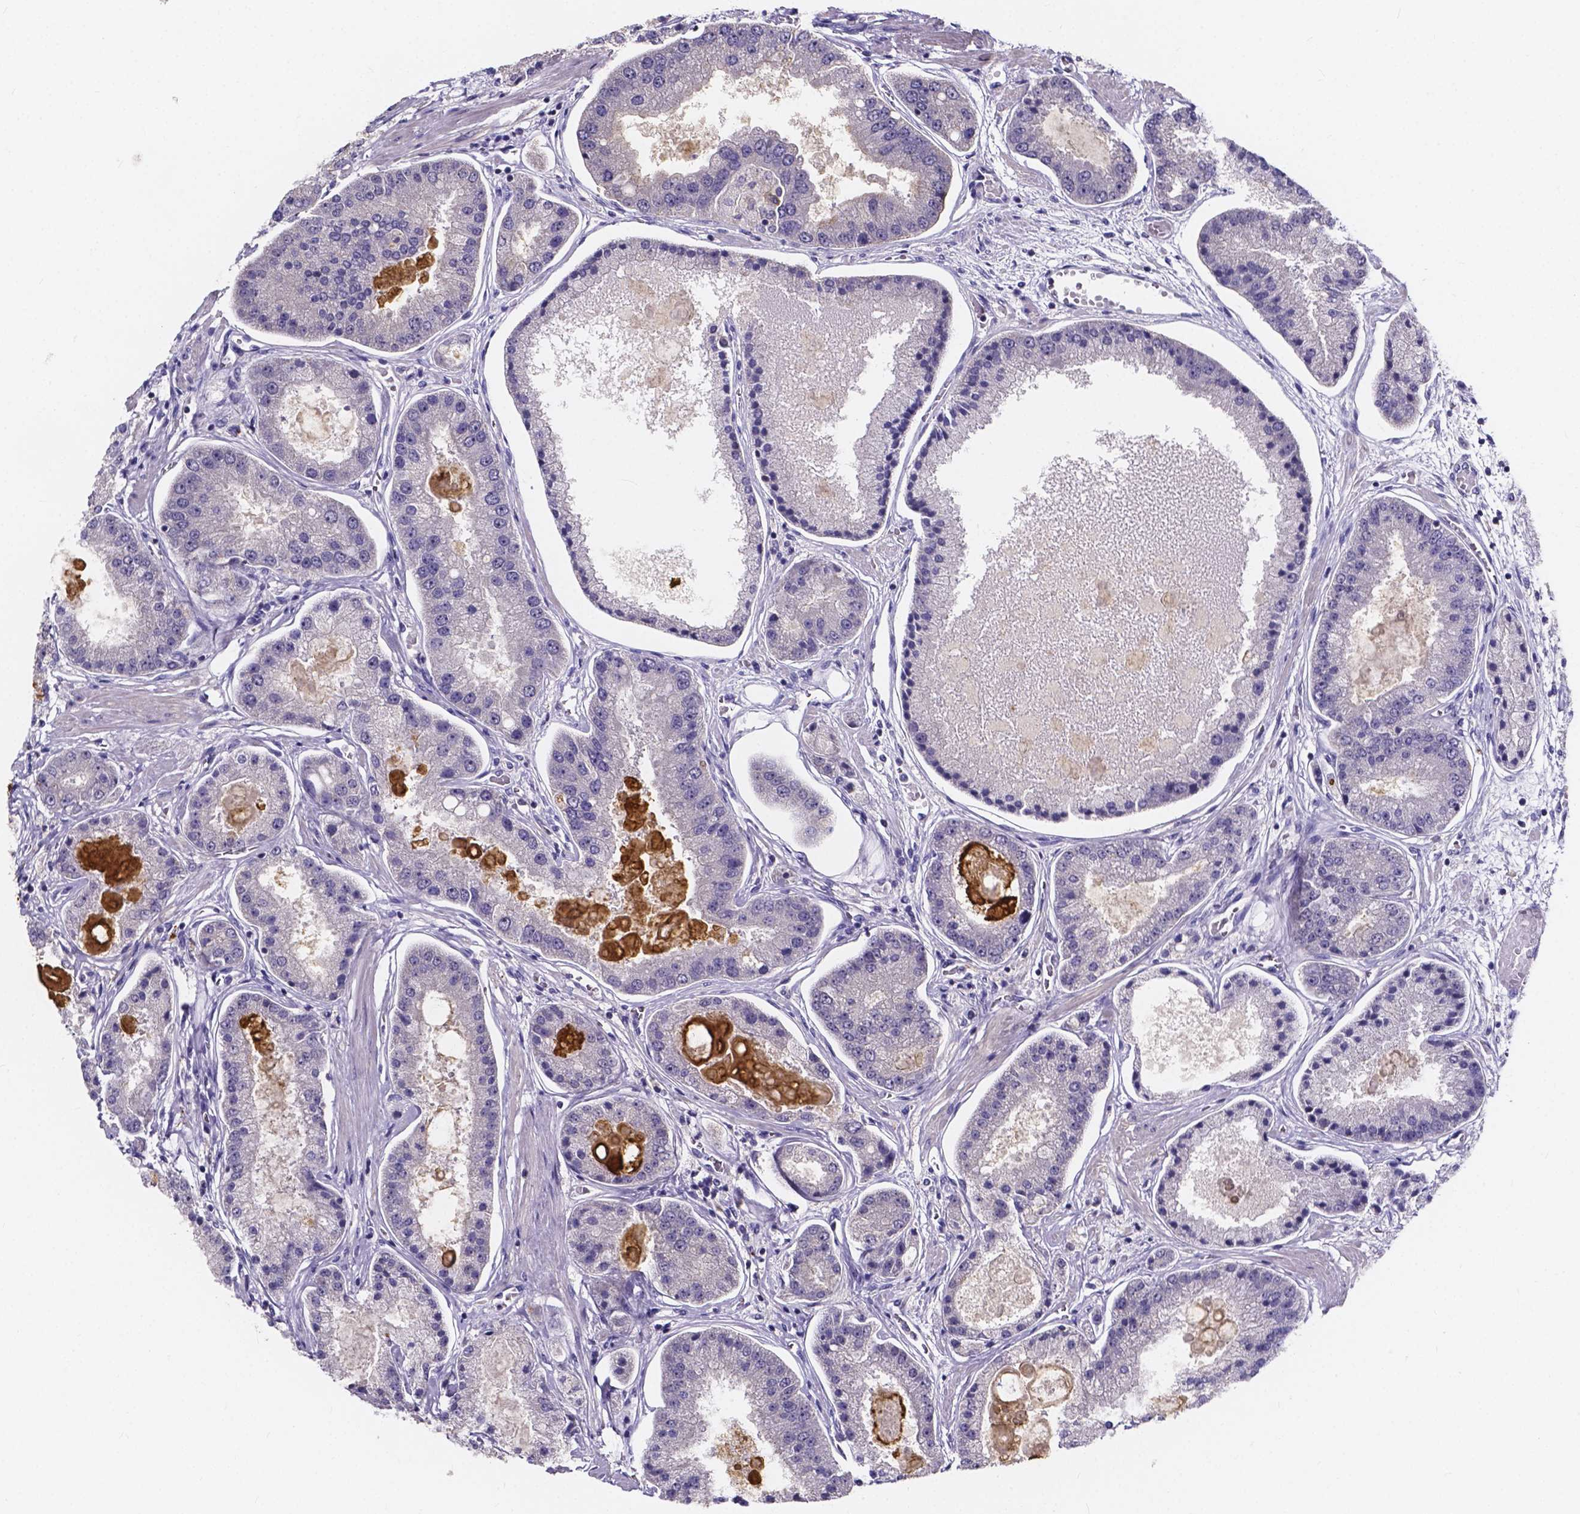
{"staining": {"intensity": "negative", "quantity": "none", "location": "none"}, "tissue": "prostate cancer", "cell_type": "Tumor cells", "image_type": "cancer", "snomed": [{"axis": "morphology", "description": "Adenocarcinoma, High grade"}, {"axis": "topography", "description": "Prostate"}], "caption": "DAB (3,3'-diaminobenzidine) immunohistochemical staining of human adenocarcinoma (high-grade) (prostate) shows no significant positivity in tumor cells.", "gene": "SPOCD1", "patient": {"sex": "male", "age": 67}}